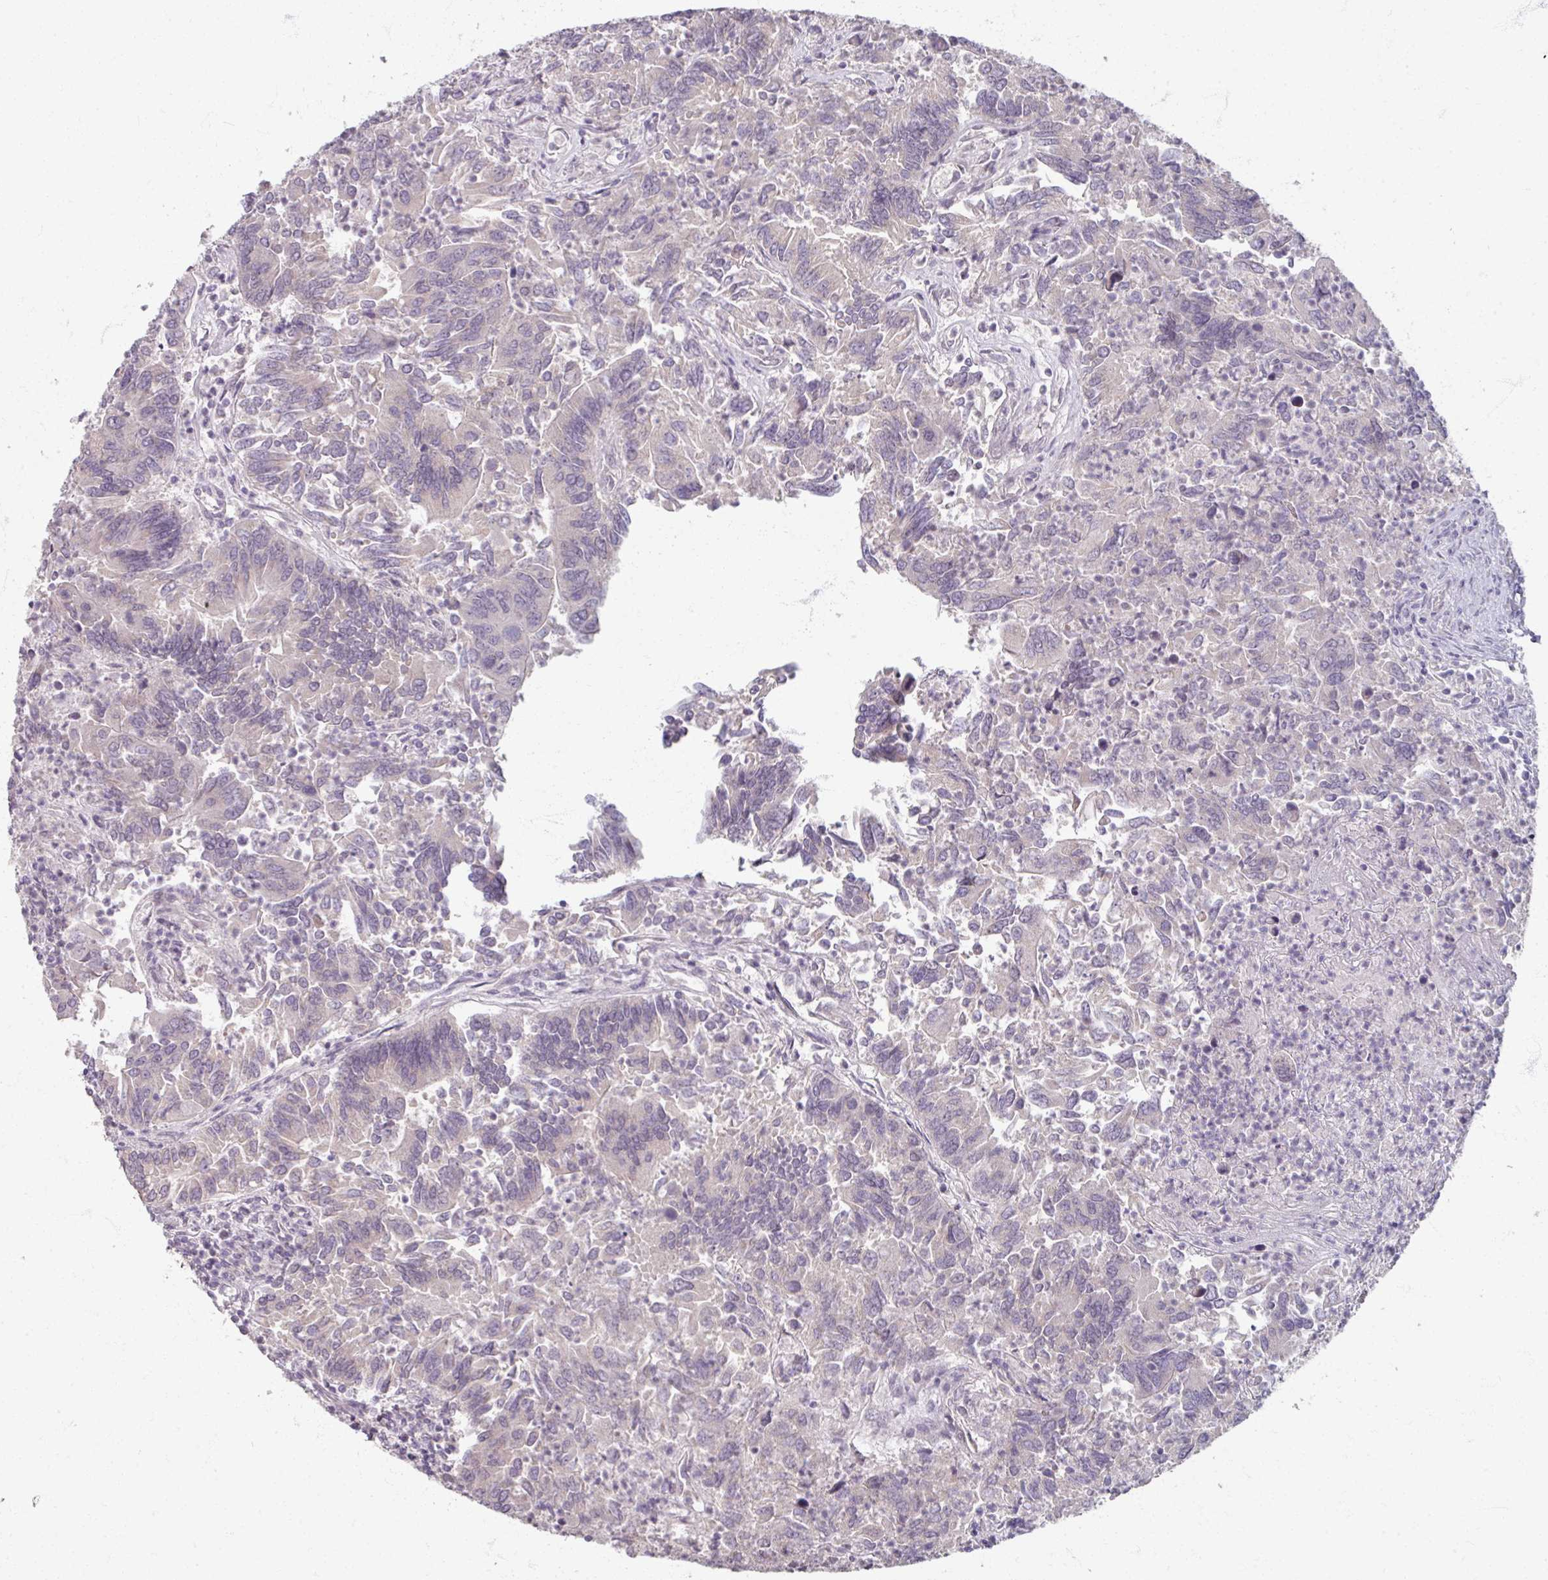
{"staining": {"intensity": "negative", "quantity": "none", "location": "none"}, "tissue": "colorectal cancer", "cell_type": "Tumor cells", "image_type": "cancer", "snomed": [{"axis": "morphology", "description": "Adenocarcinoma, NOS"}, {"axis": "topography", "description": "Colon"}], "caption": "This is an IHC photomicrograph of colorectal adenocarcinoma. There is no staining in tumor cells.", "gene": "SOX11", "patient": {"sex": "female", "age": 67}}